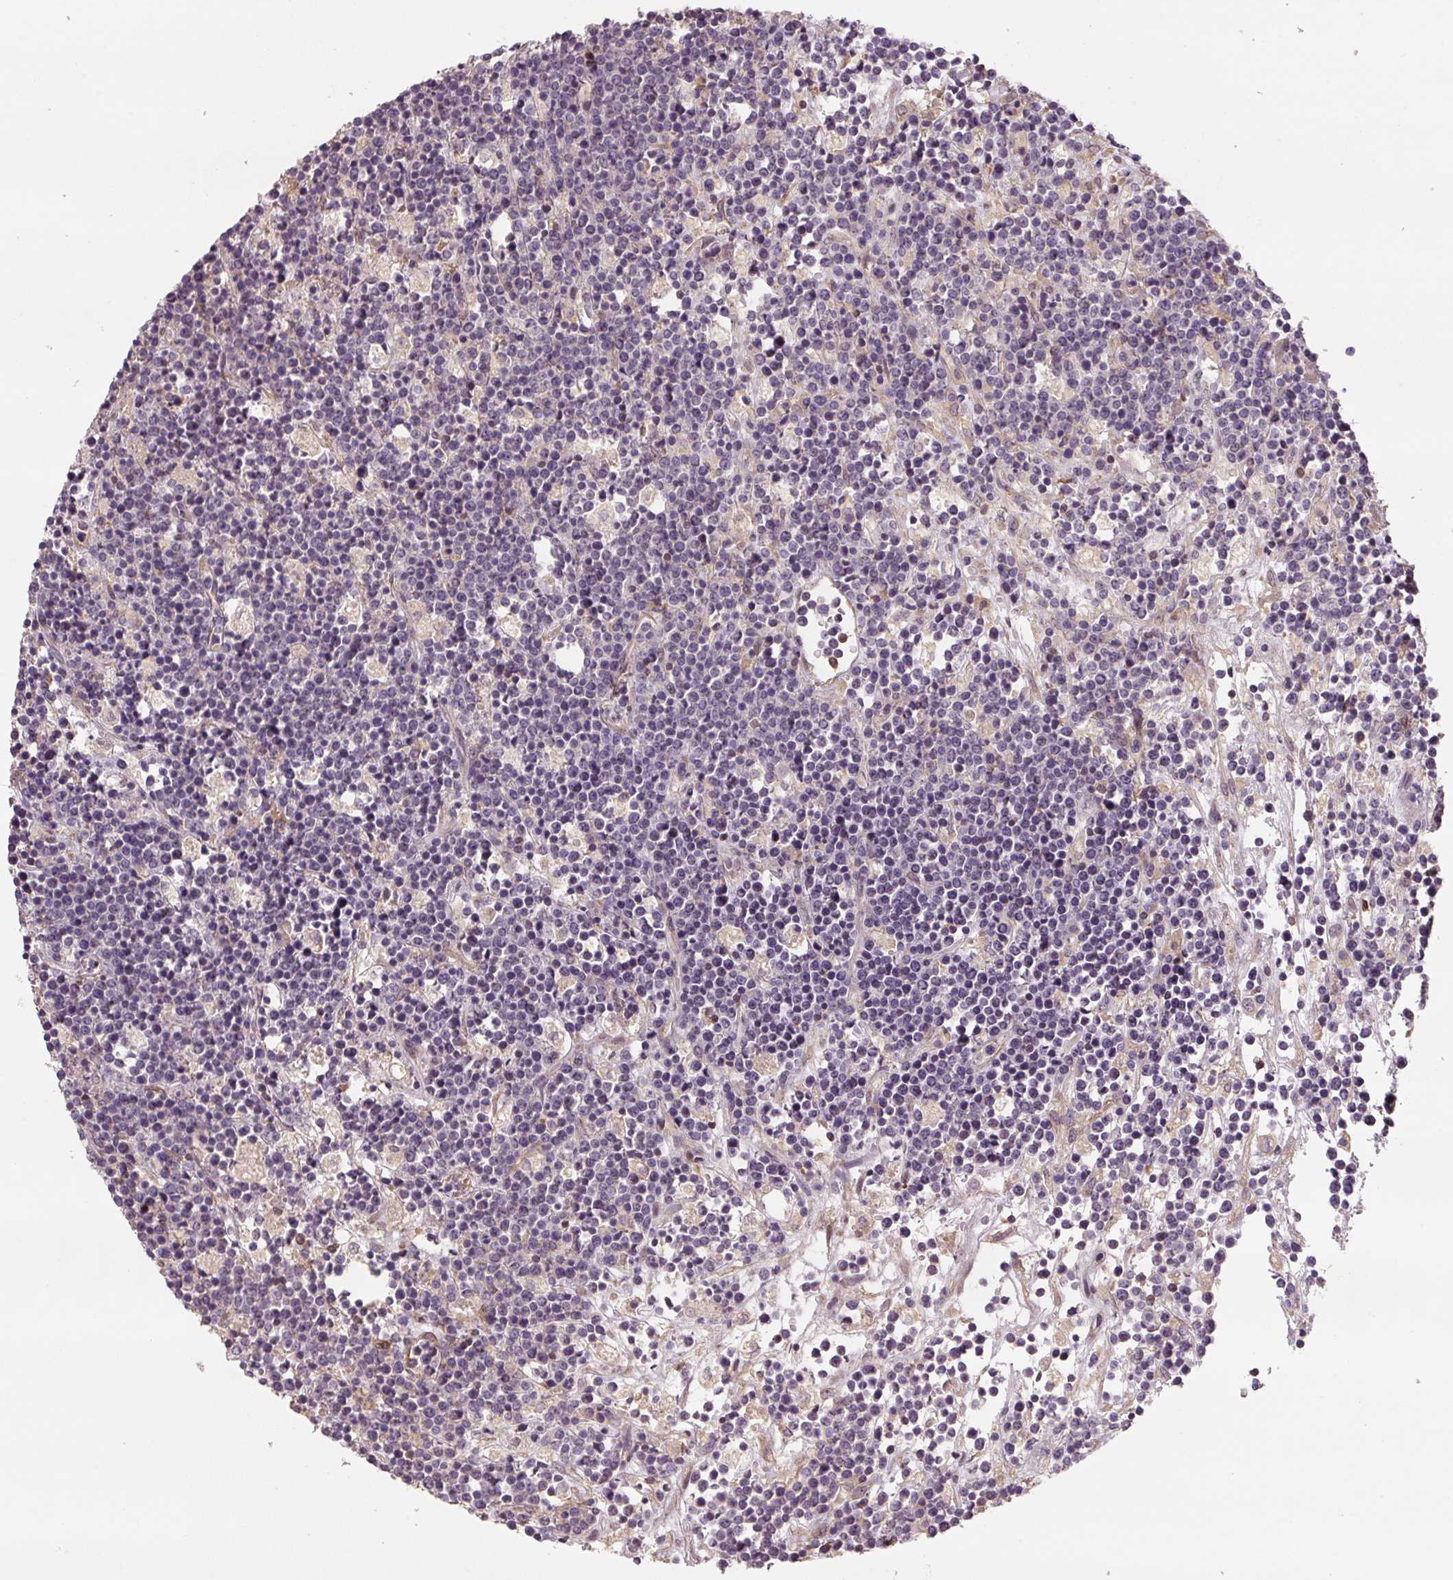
{"staining": {"intensity": "negative", "quantity": "none", "location": "none"}, "tissue": "lymphoma", "cell_type": "Tumor cells", "image_type": "cancer", "snomed": [{"axis": "morphology", "description": "Malignant lymphoma, non-Hodgkin's type, High grade"}, {"axis": "topography", "description": "Ovary"}], "caption": "This photomicrograph is of malignant lymphoma, non-Hodgkin's type (high-grade) stained with IHC to label a protein in brown with the nuclei are counter-stained blue. There is no staining in tumor cells.", "gene": "C2orf73", "patient": {"sex": "female", "age": 56}}